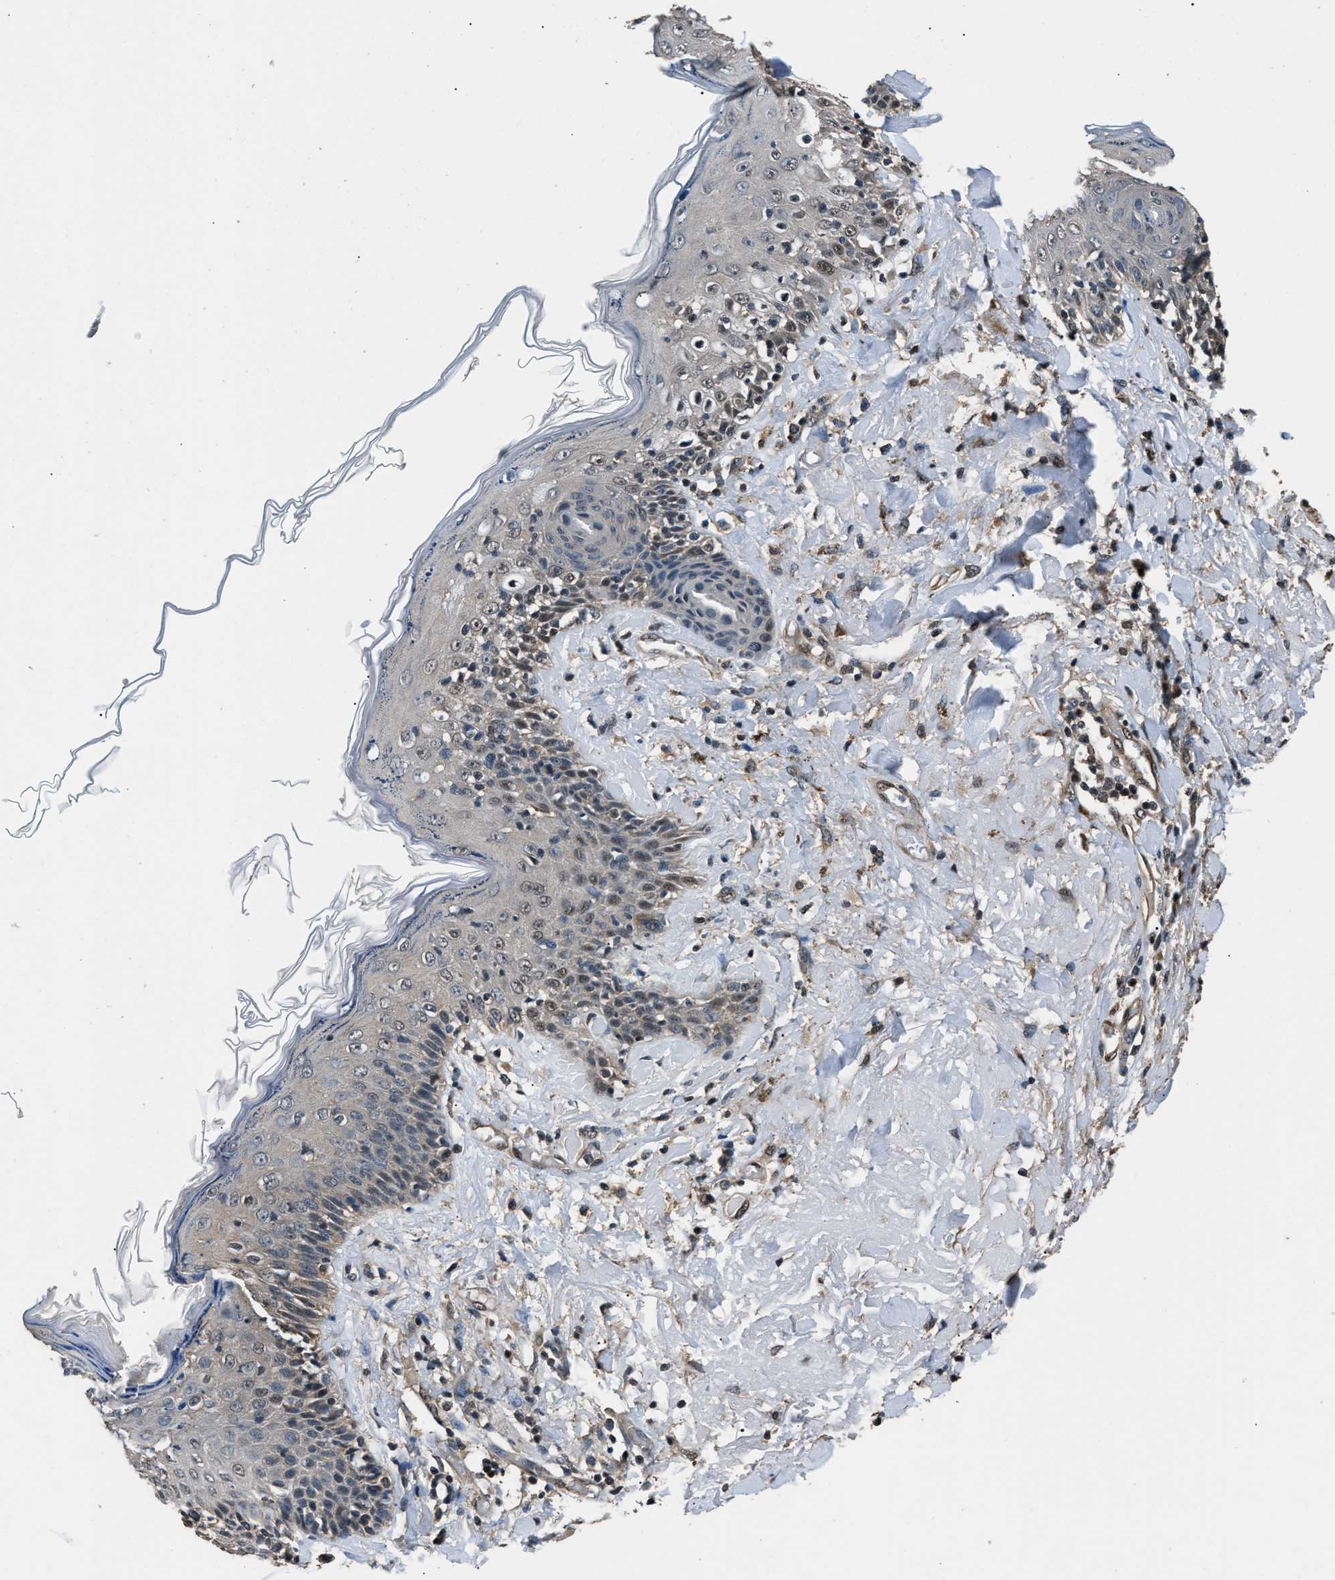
{"staining": {"intensity": "weak", "quantity": "<25%", "location": "nuclear"}, "tissue": "skin cancer", "cell_type": "Tumor cells", "image_type": "cancer", "snomed": [{"axis": "morphology", "description": "Squamous cell carcinoma, NOS"}, {"axis": "topography", "description": "Skin"}], "caption": "A micrograph of skin cancer (squamous cell carcinoma) stained for a protein demonstrates no brown staining in tumor cells.", "gene": "DFFA", "patient": {"sex": "female", "age": 88}}